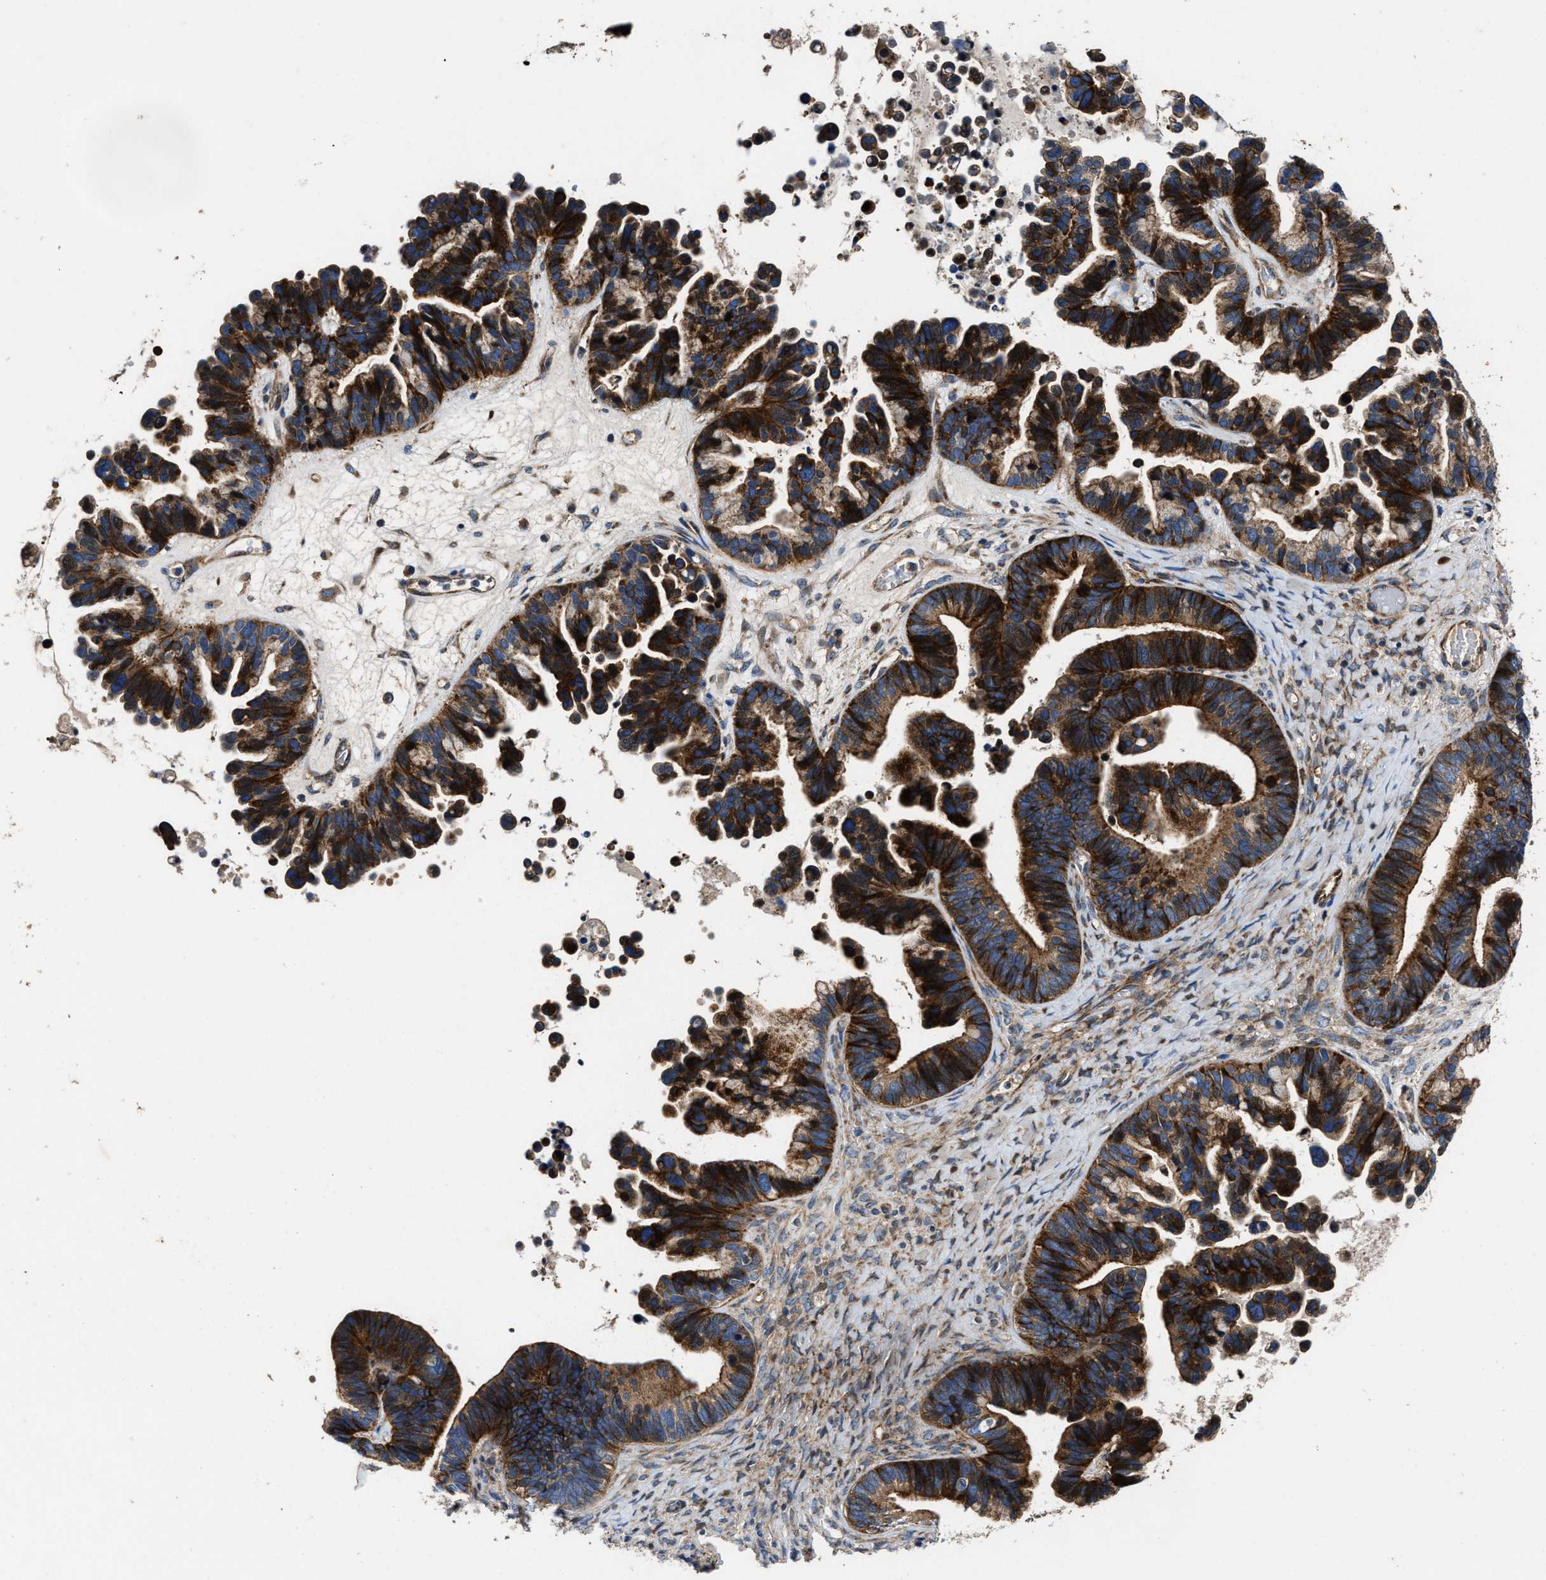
{"staining": {"intensity": "strong", "quantity": ">75%", "location": "cytoplasmic/membranous"}, "tissue": "ovarian cancer", "cell_type": "Tumor cells", "image_type": "cancer", "snomed": [{"axis": "morphology", "description": "Cystadenocarcinoma, serous, NOS"}, {"axis": "topography", "description": "Ovary"}], "caption": "Protein expression analysis of human ovarian serous cystadenocarcinoma reveals strong cytoplasmic/membranous expression in approximately >75% of tumor cells. (DAB IHC with brightfield microscopy, high magnification).", "gene": "PTAR1", "patient": {"sex": "female", "age": 56}}